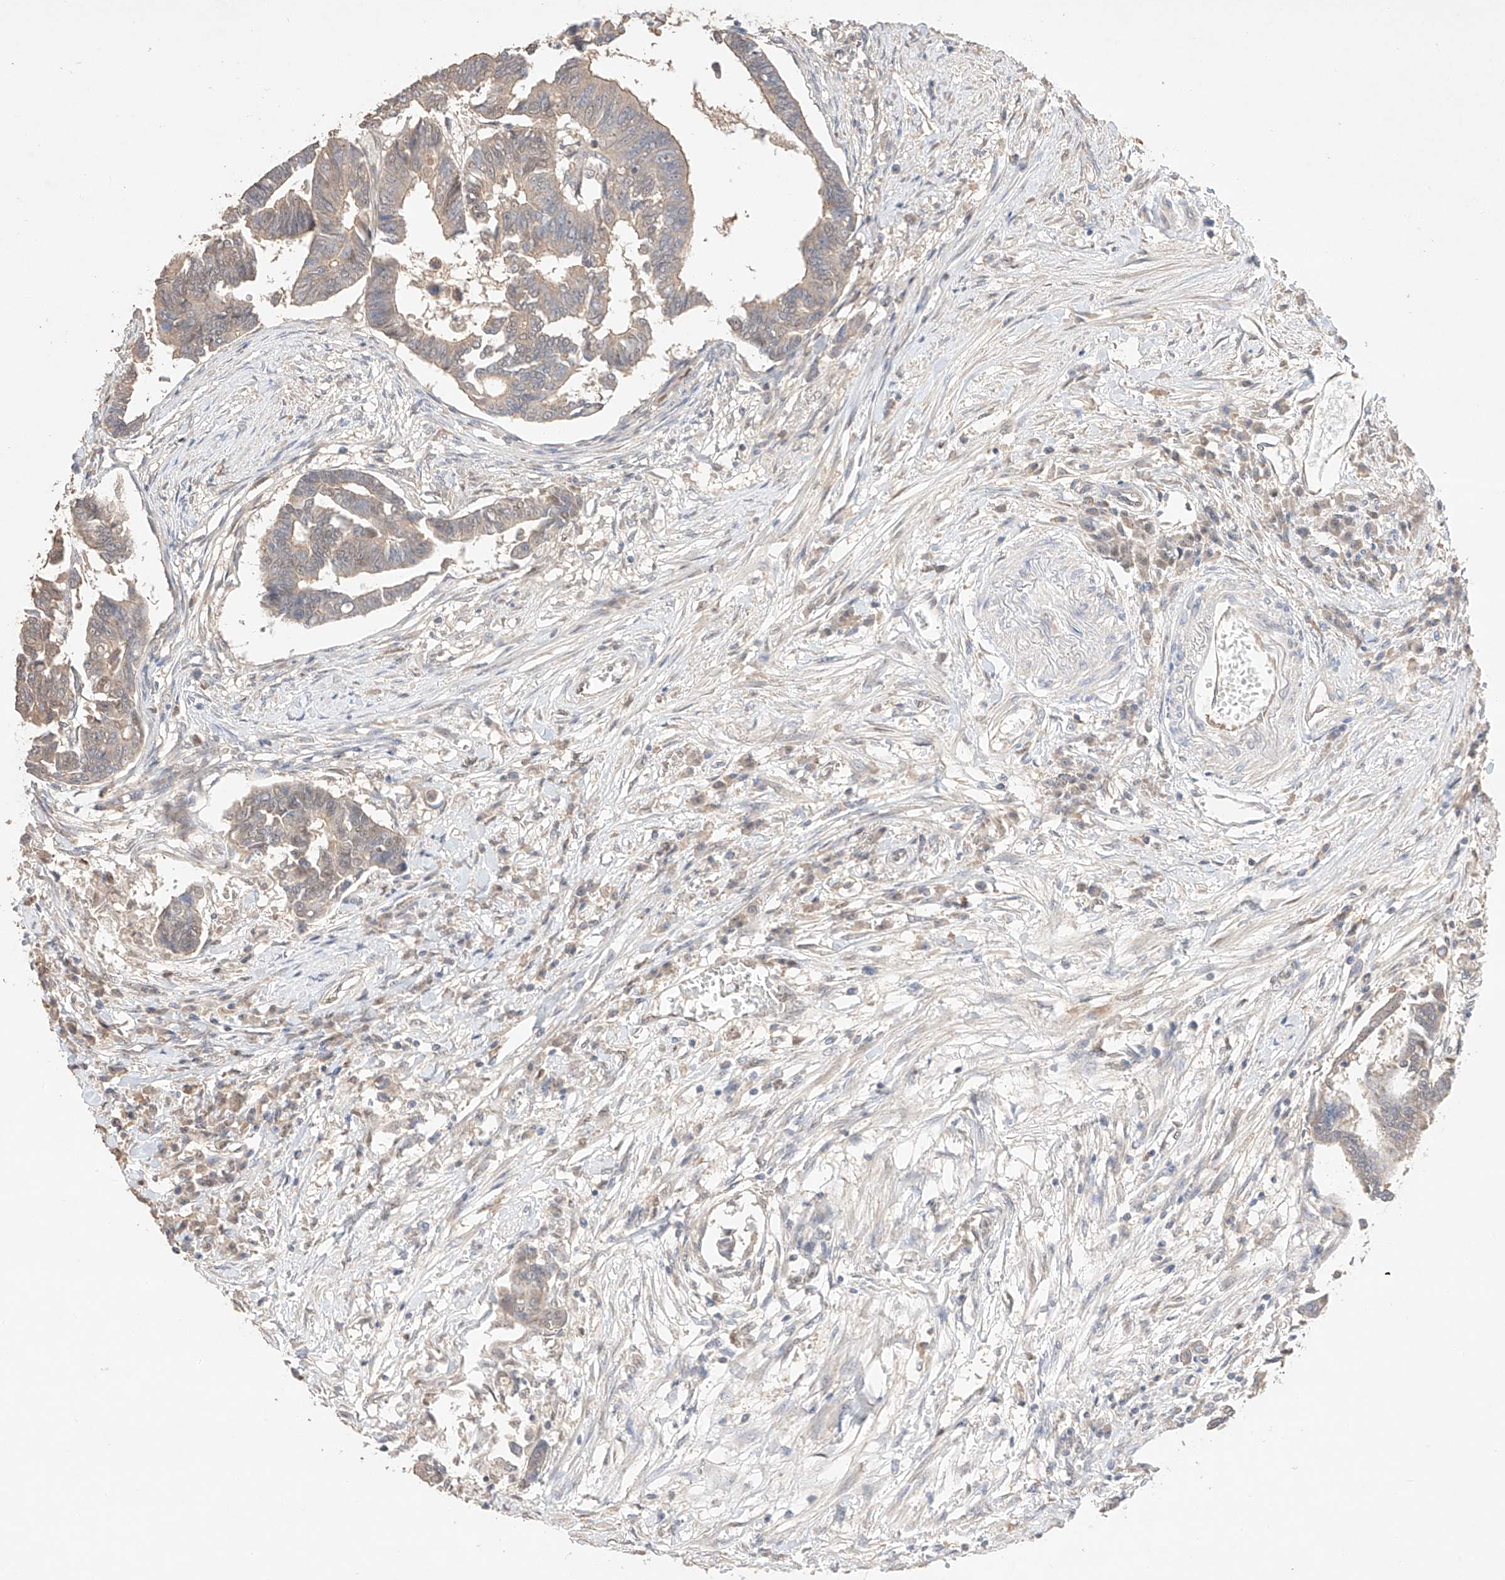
{"staining": {"intensity": "weak", "quantity": "25%-75%", "location": "cytoplasmic/membranous"}, "tissue": "colorectal cancer", "cell_type": "Tumor cells", "image_type": "cancer", "snomed": [{"axis": "morphology", "description": "Adenocarcinoma, NOS"}, {"axis": "topography", "description": "Rectum"}], "caption": "About 25%-75% of tumor cells in colorectal cancer (adenocarcinoma) reveal weak cytoplasmic/membranous protein positivity as visualized by brown immunohistochemical staining.", "gene": "APIP", "patient": {"sex": "female", "age": 65}}